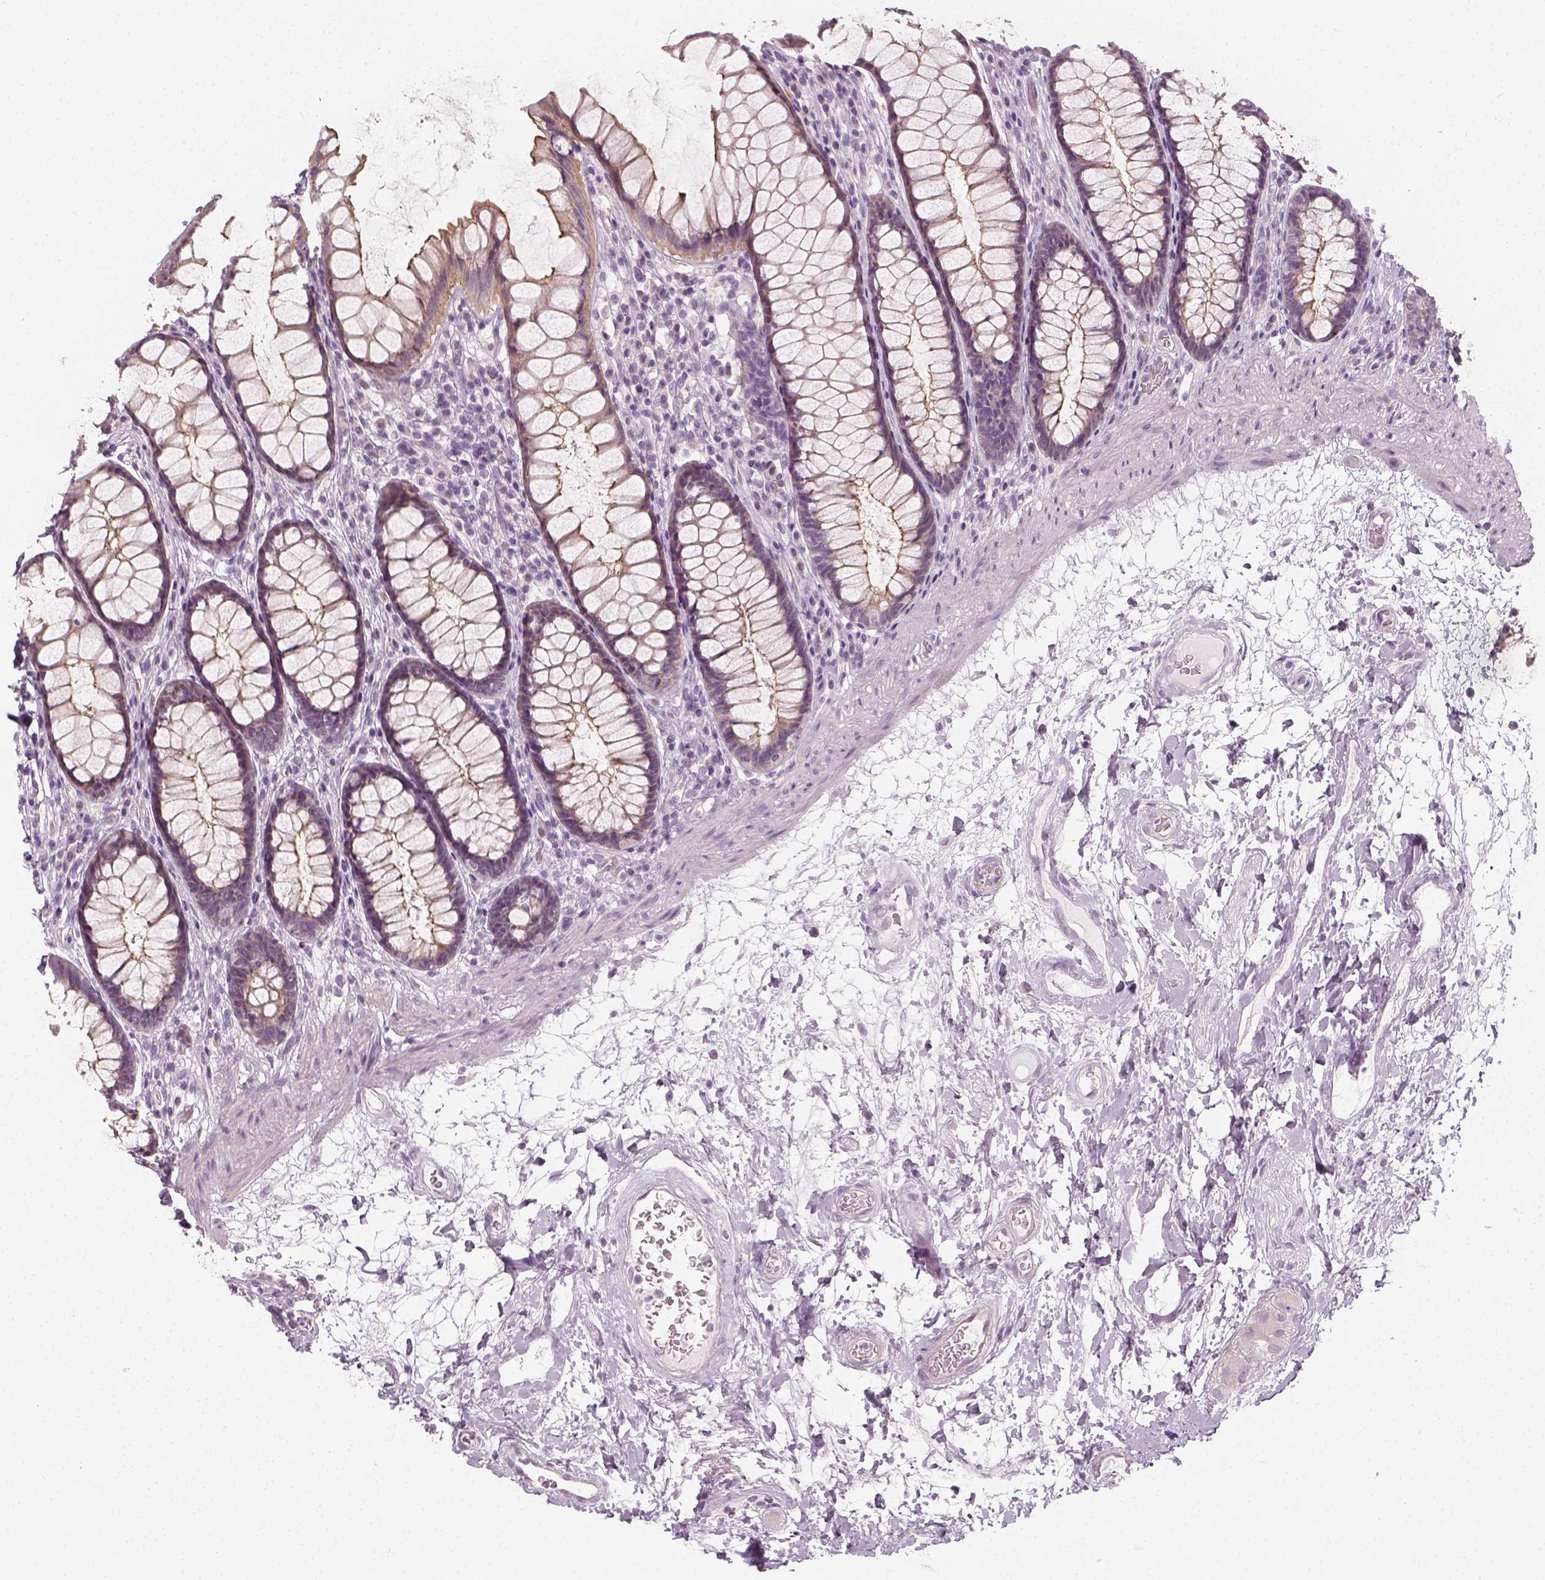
{"staining": {"intensity": "moderate", "quantity": "<25%", "location": "cytoplasmic/membranous"}, "tissue": "rectum", "cell_type": "Glandular cells", "image_type": "normal", "snomed": [{"axis": "morphology", "description": "Normal tissue, NOS"}, {"axis": "topography", "description": "Rectum"}], "caption": "A brown stain highlights moderate cytoplasmic/membranous staining of a protein in glandular cells of unremarkable rectum. The protein of interest is stained brown, and the nuclei are stained in blue (DAB IHC with brightfield microscopy, high magnification).", "gene": "PRAME", "patient": {"sex": "male", "age": 72}}